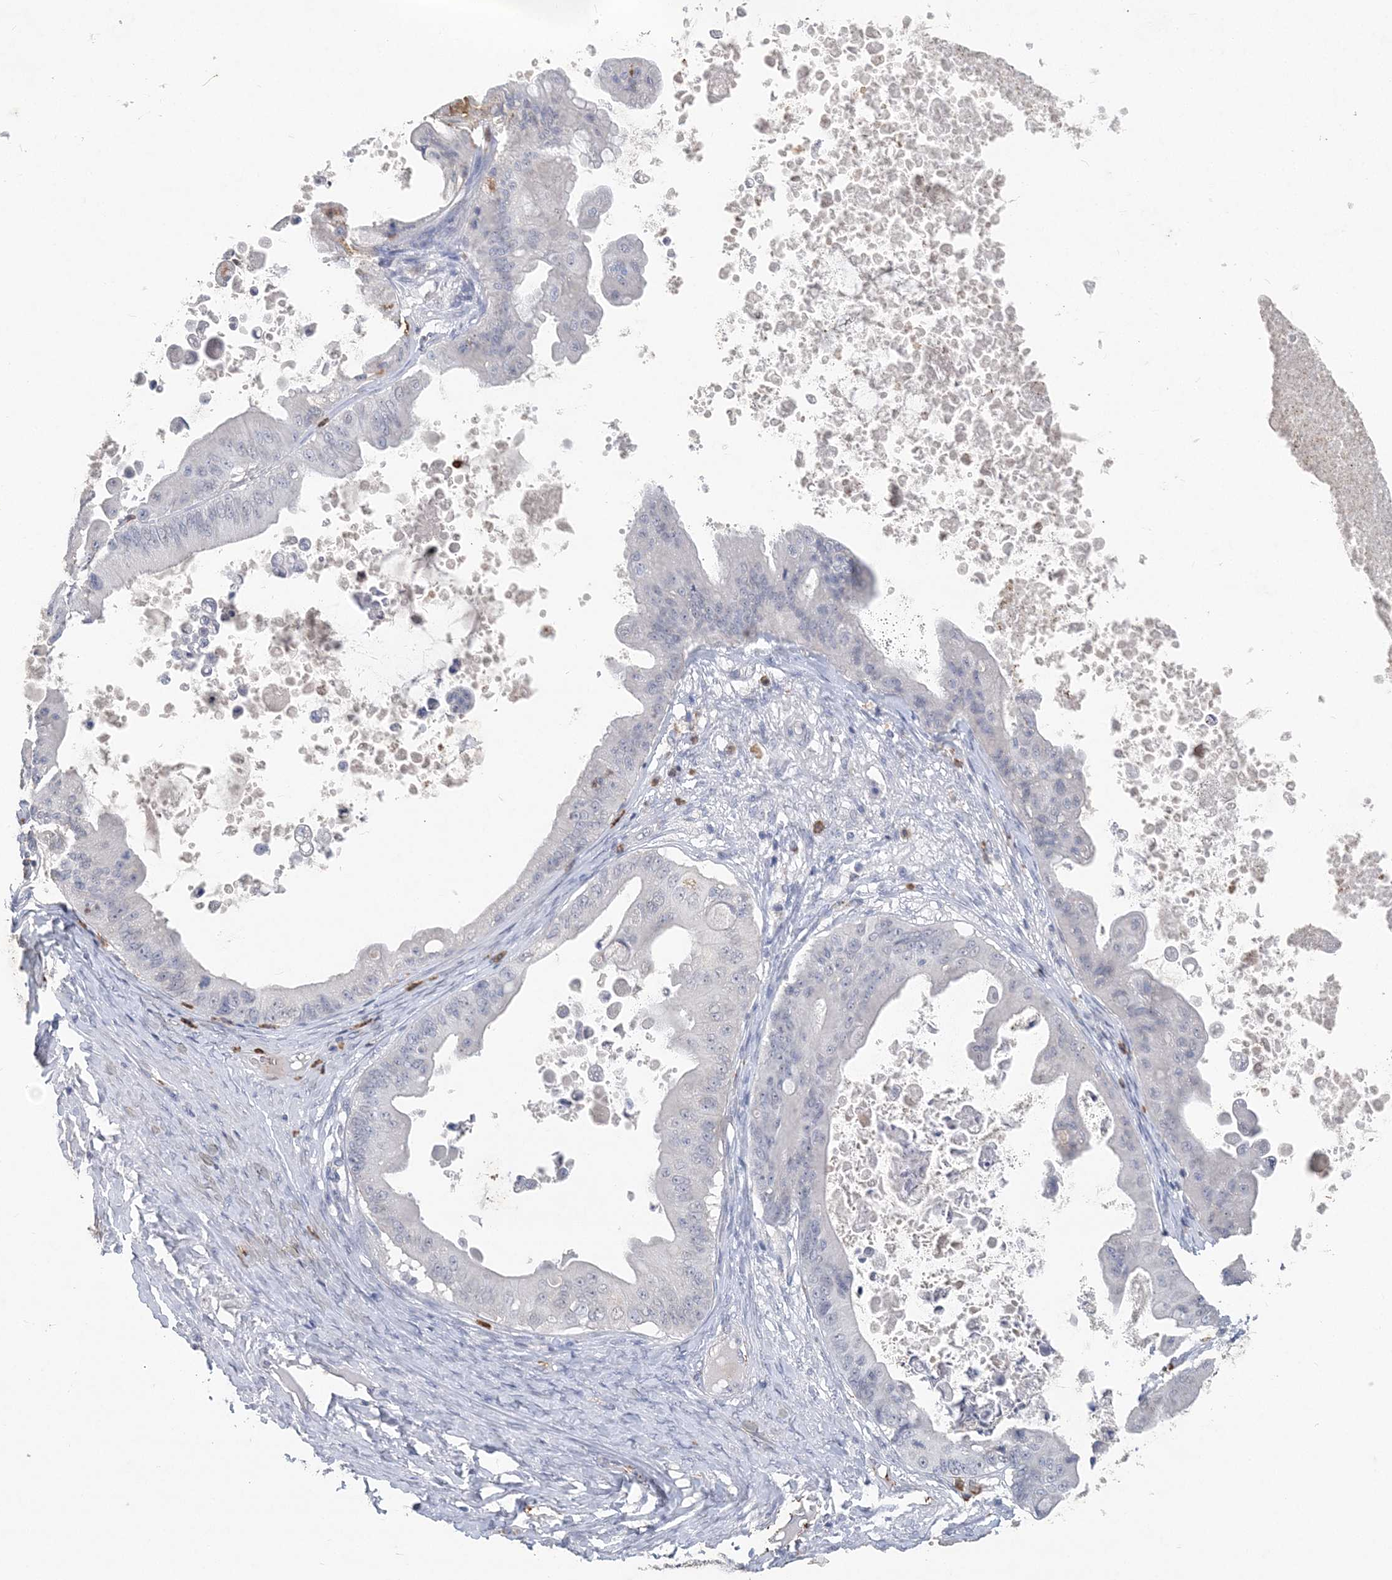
{"staining": {"intensity": "negative", "quantity": "none", "location": "none"}, "tissue": "ovarian cancer", "cell_type": "Tumor cells", "image_type": "cancer", "snomed": [{"axis": "morphology", "description": "Cystadenocarcinoma, mucinous, NOS"}, {"axis": "topography", "description": "Ovary"}], "caption": "Immunohistochemistry (IHC) of ovarian cancer shows no expression in tumor cells.", "gene": "PDCD1", "patient": {"sex": "female", "age": 37}}